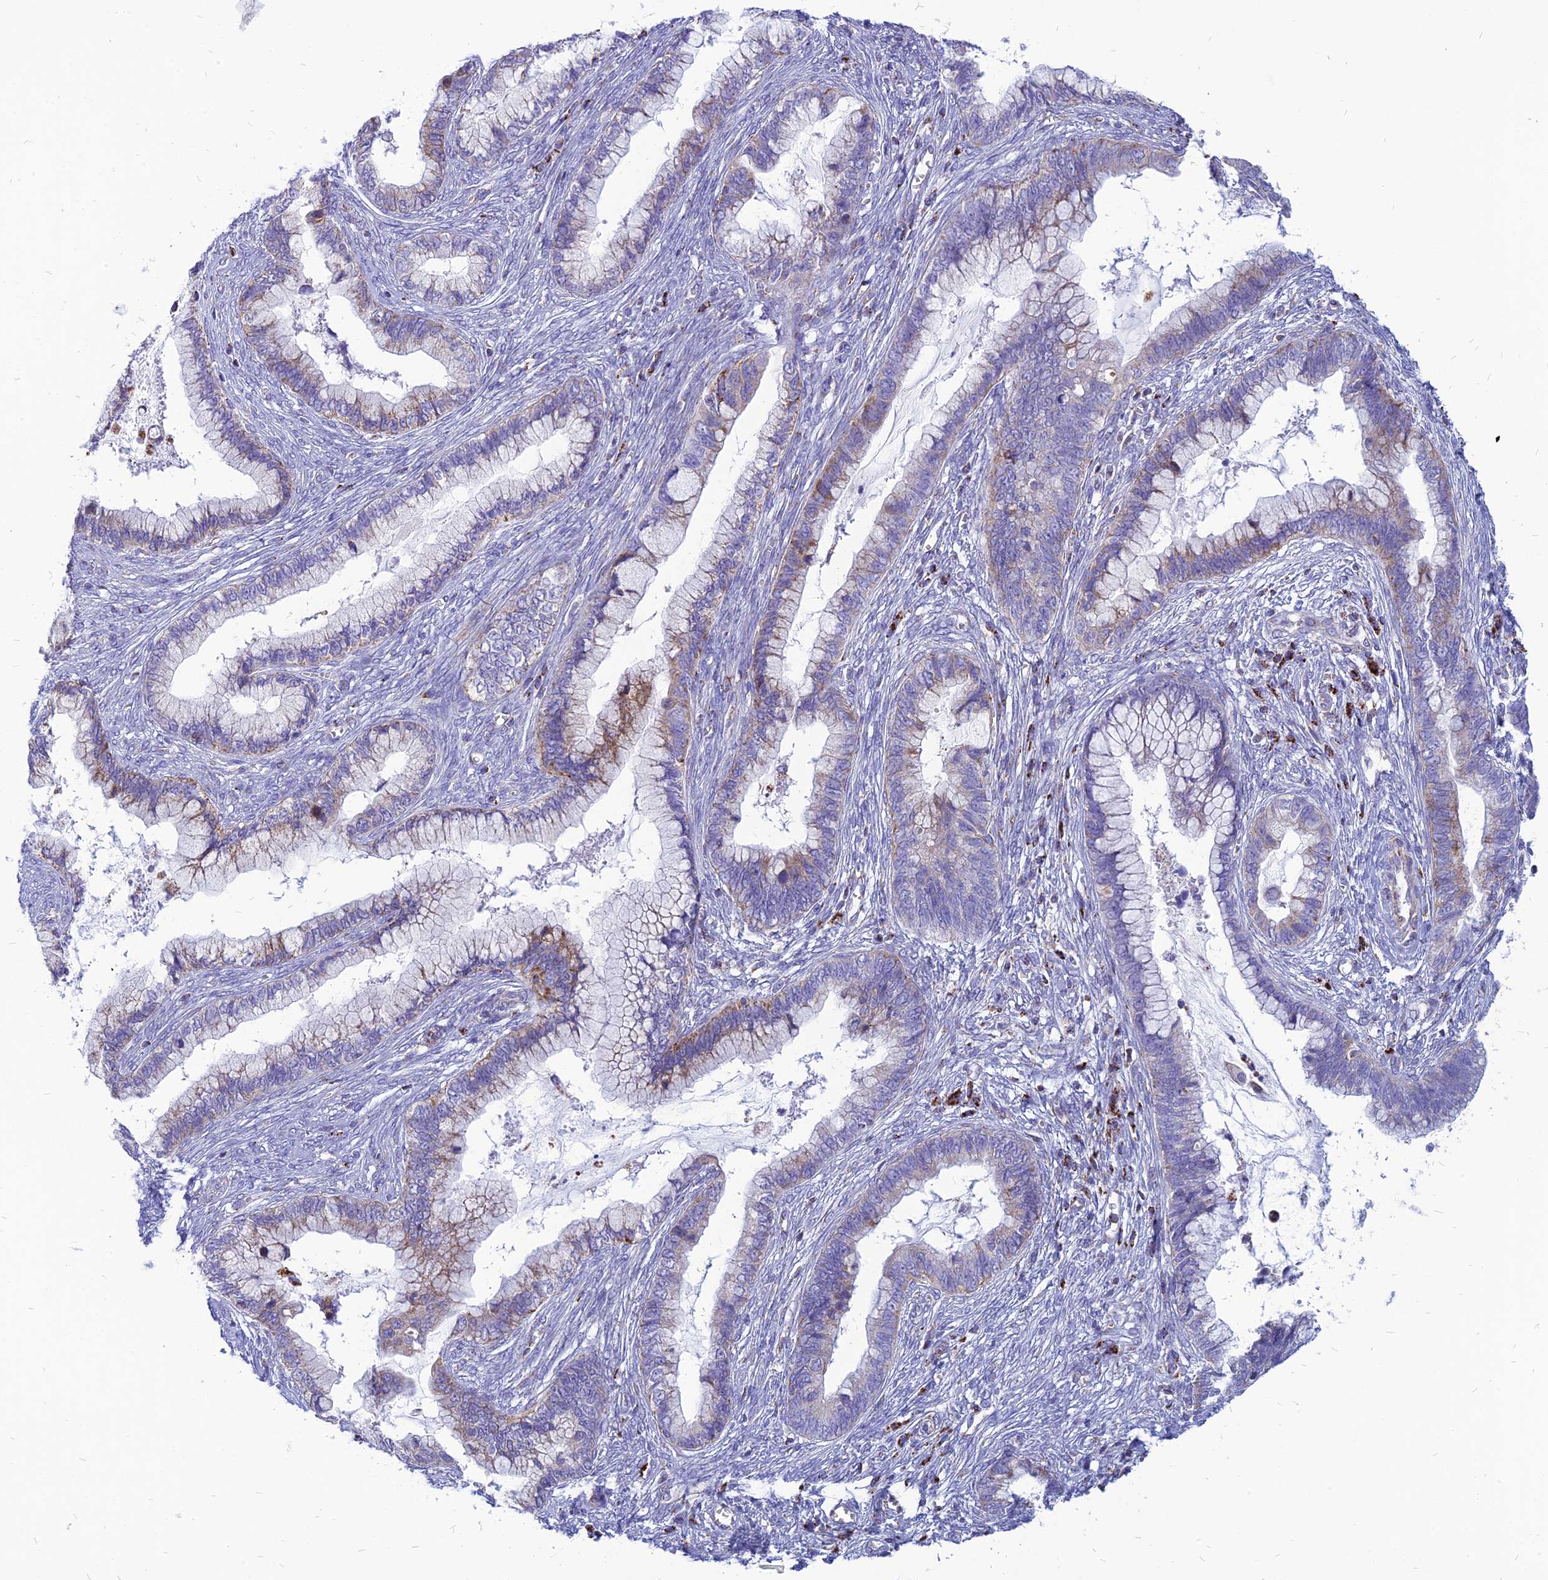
{"staining": {"intensity": "moderate", "quantity": "<25%", "location": "cytoplasmic/membranous"}, "tissue": "cervical cancer", "cell_type": "Tumor cells", "image_type": "cancer", "snomed": [{"axis": "morphology", "description": "Adenocarcinoma, NOS"}, {"axis": "topography", "description": "Cervix"}], "caption": "This image exhibits IHC staining of cervical adenocarcinoma, with low moderate cytoplasmic/membranous staining in approximately <25% of tumor cells.", "gene": "PACC1", "patient": {"sex": "female", "age": 44}}